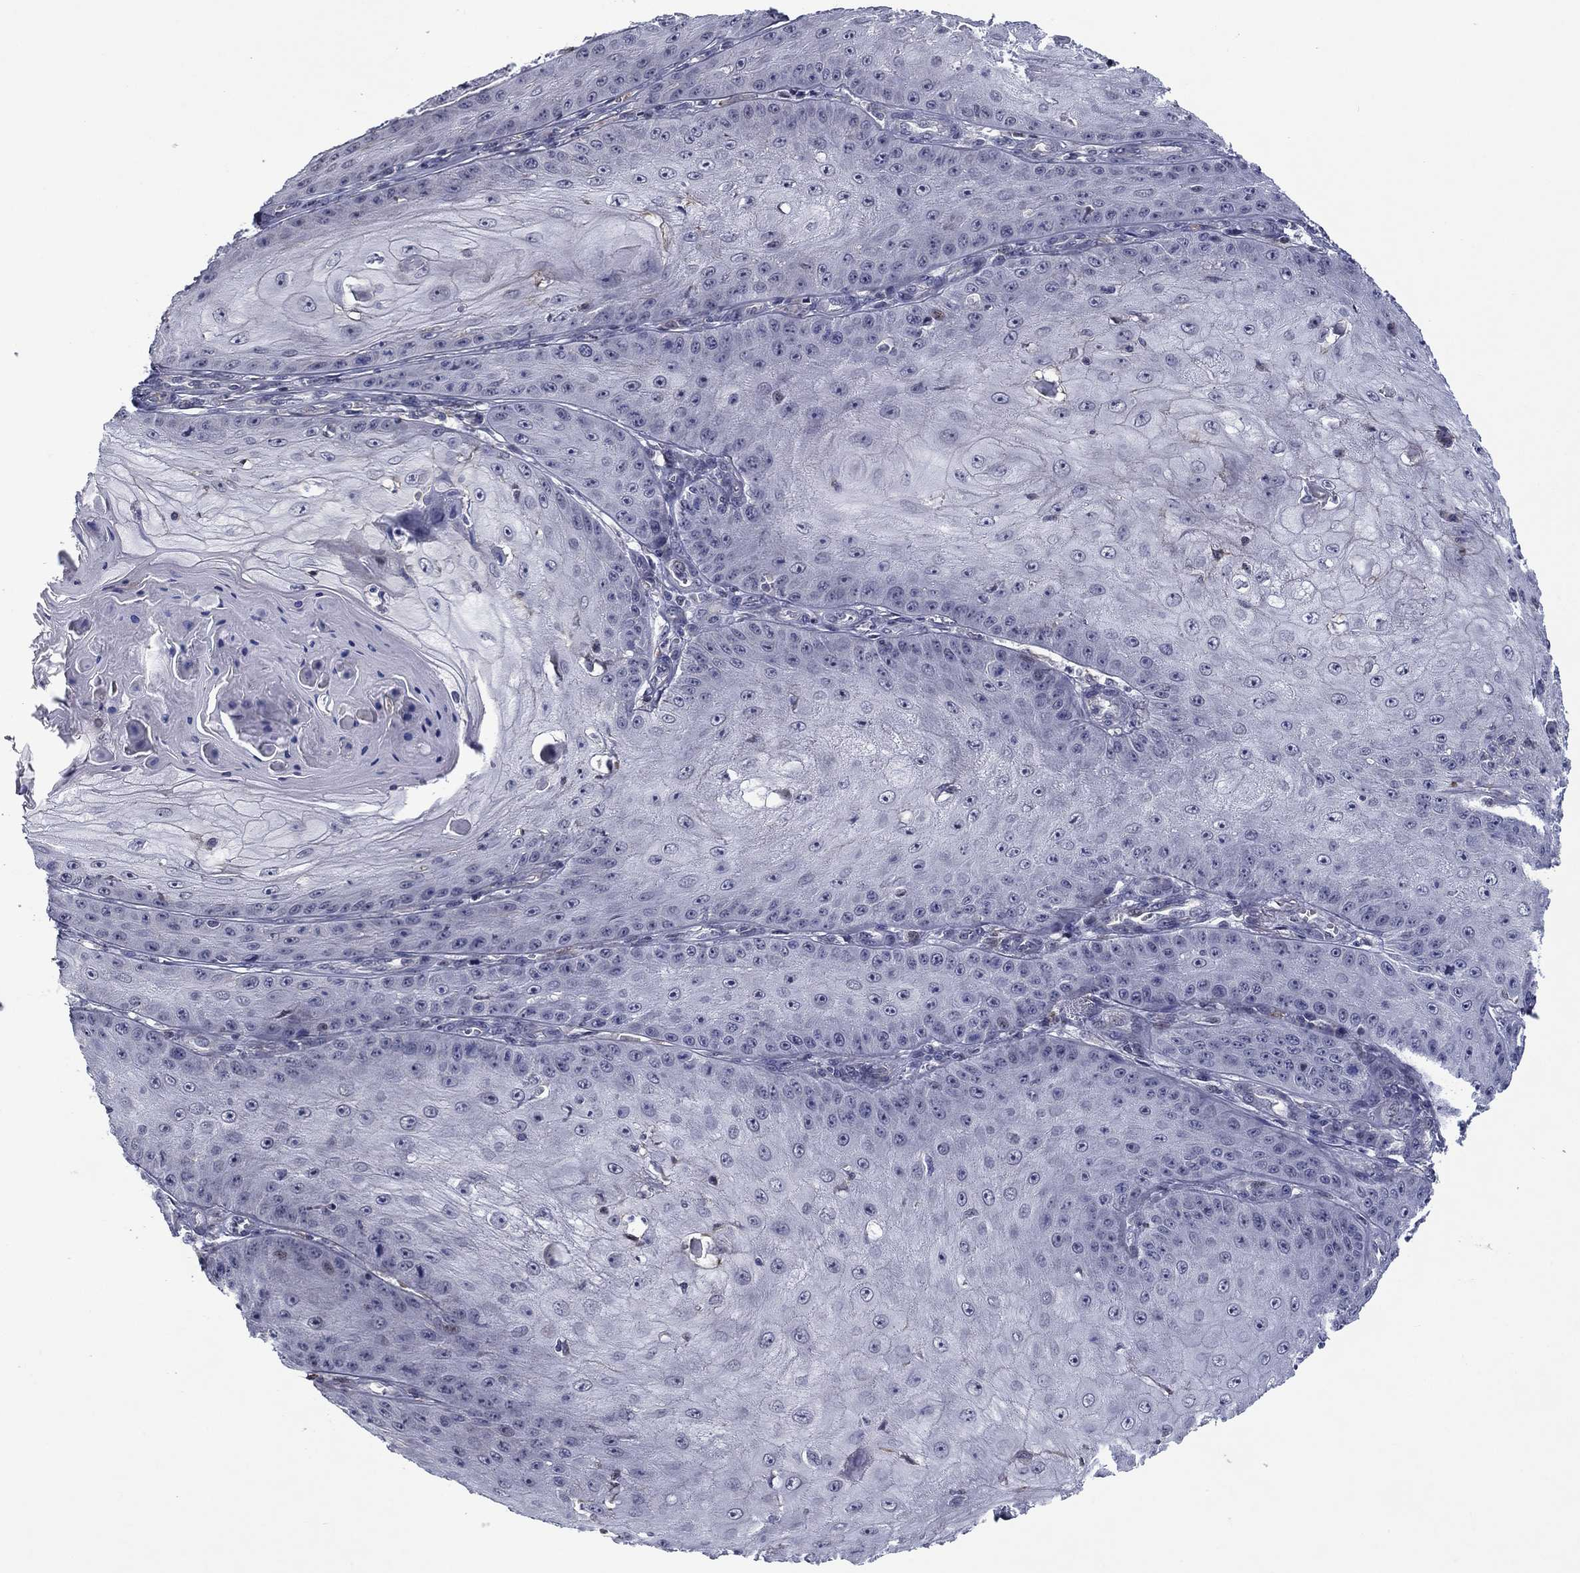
{"staining": {"intensity": "negative", "quantity": "none", "location": "none"}, "tissue": "skin cancer", "cell_type": "Tumor cells", "image_type": "cancer", "snomed": [{"axis": "morphology", "description": "Squamous cell carcinoma, NOS"}, {"axis": "topography", "description": "Skin"}], "caption": "Human skin cancer (squamous cell carcinoma) stained for a protein using IHC demonstrates no expression in tumor cells.", "gene": "B3GAT1", "patient": {"sex": "male", "age": 70}}